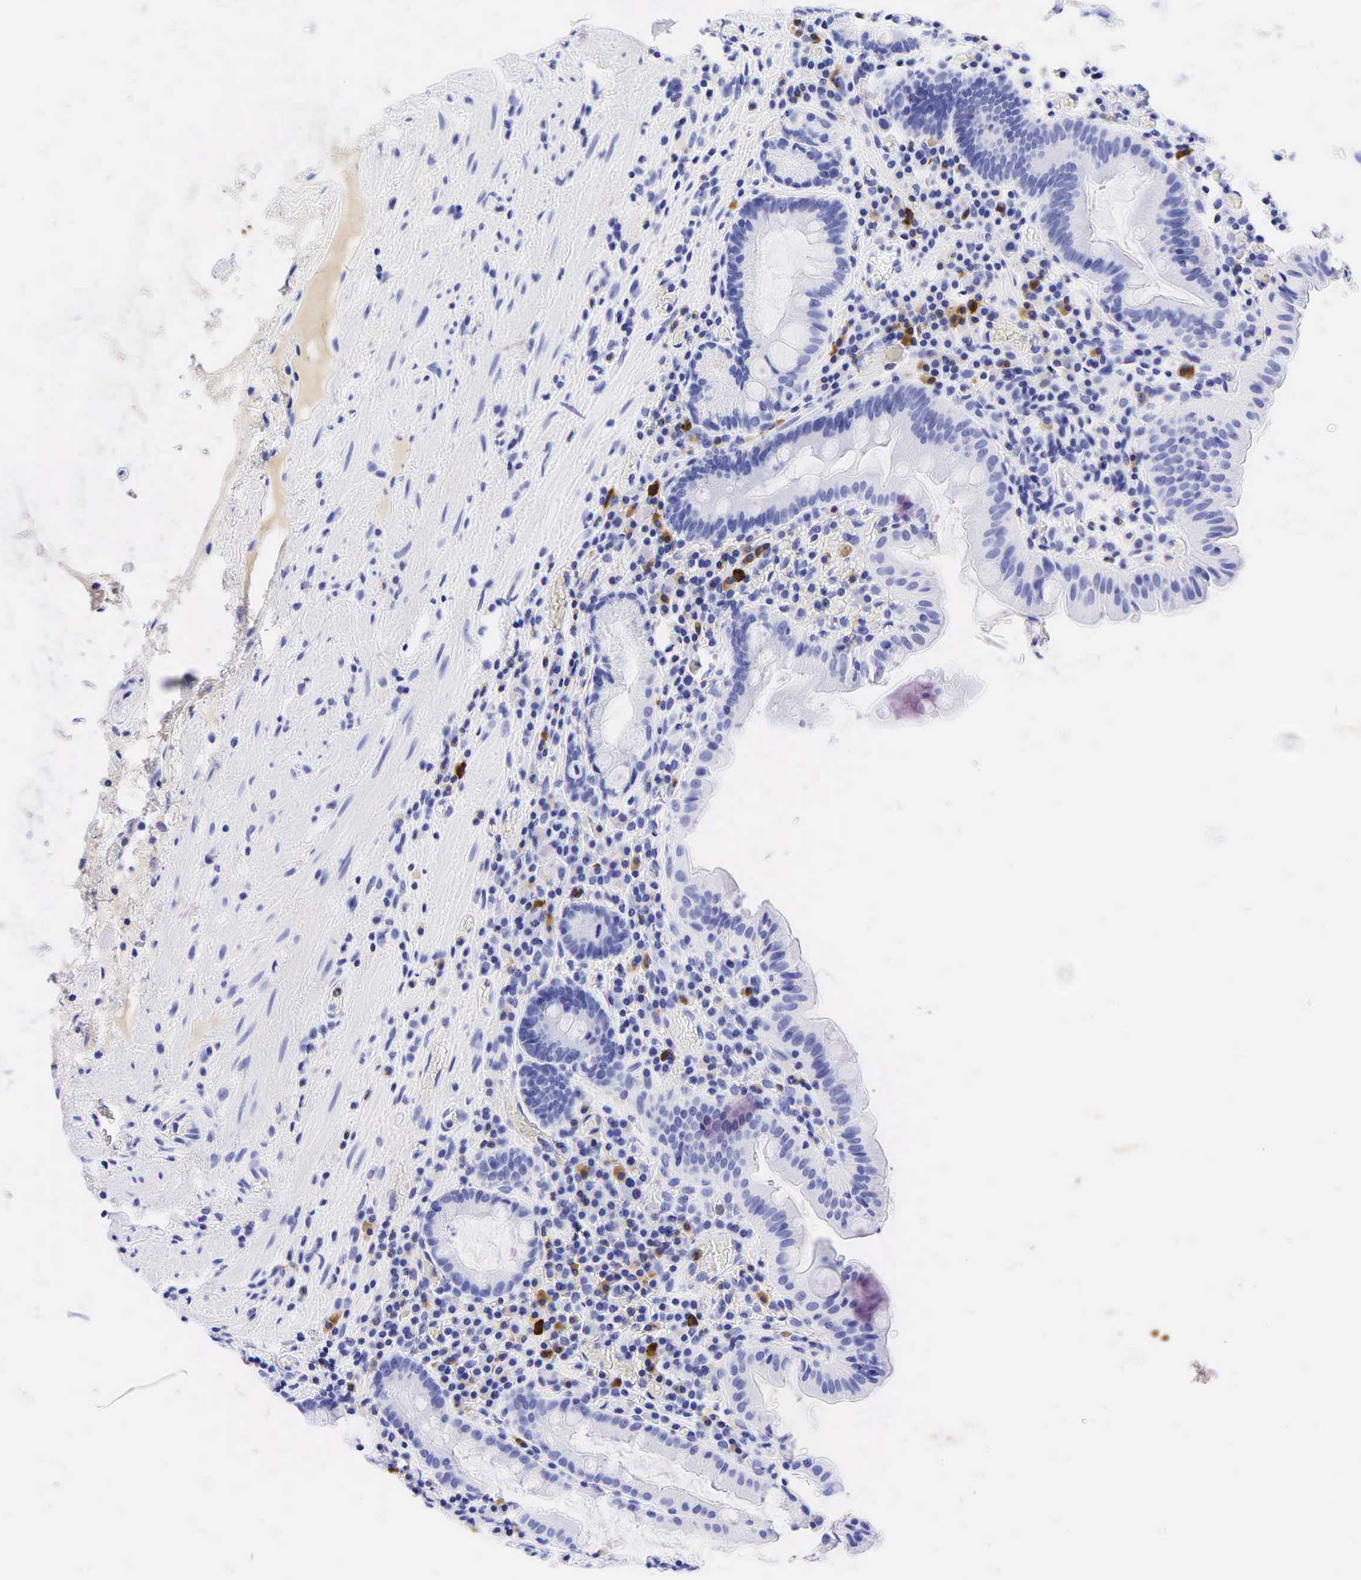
{"staining": {"intensity": "moderate", "quantity": "<25%", "location": "cytoplasmic/membranous"}, "tissue": "stomach", "cell_type": "Glandular cells", "image_type": "normal", "snomed": [{"axis": "morphology", "description": "Normal tissue, NOS"}, {"axis": "topography", "description": "Stomach, lower"}, {"axis": "topography", "description": "Duodenum"}], "caption": "Stomach stained with immunohistochemistry (IHC) shows moderate cytoplasmic/membranous staining in about <25% of glandular cells.", "gene": "FUT4", "patient": {"sex": "male", "age": 84}}